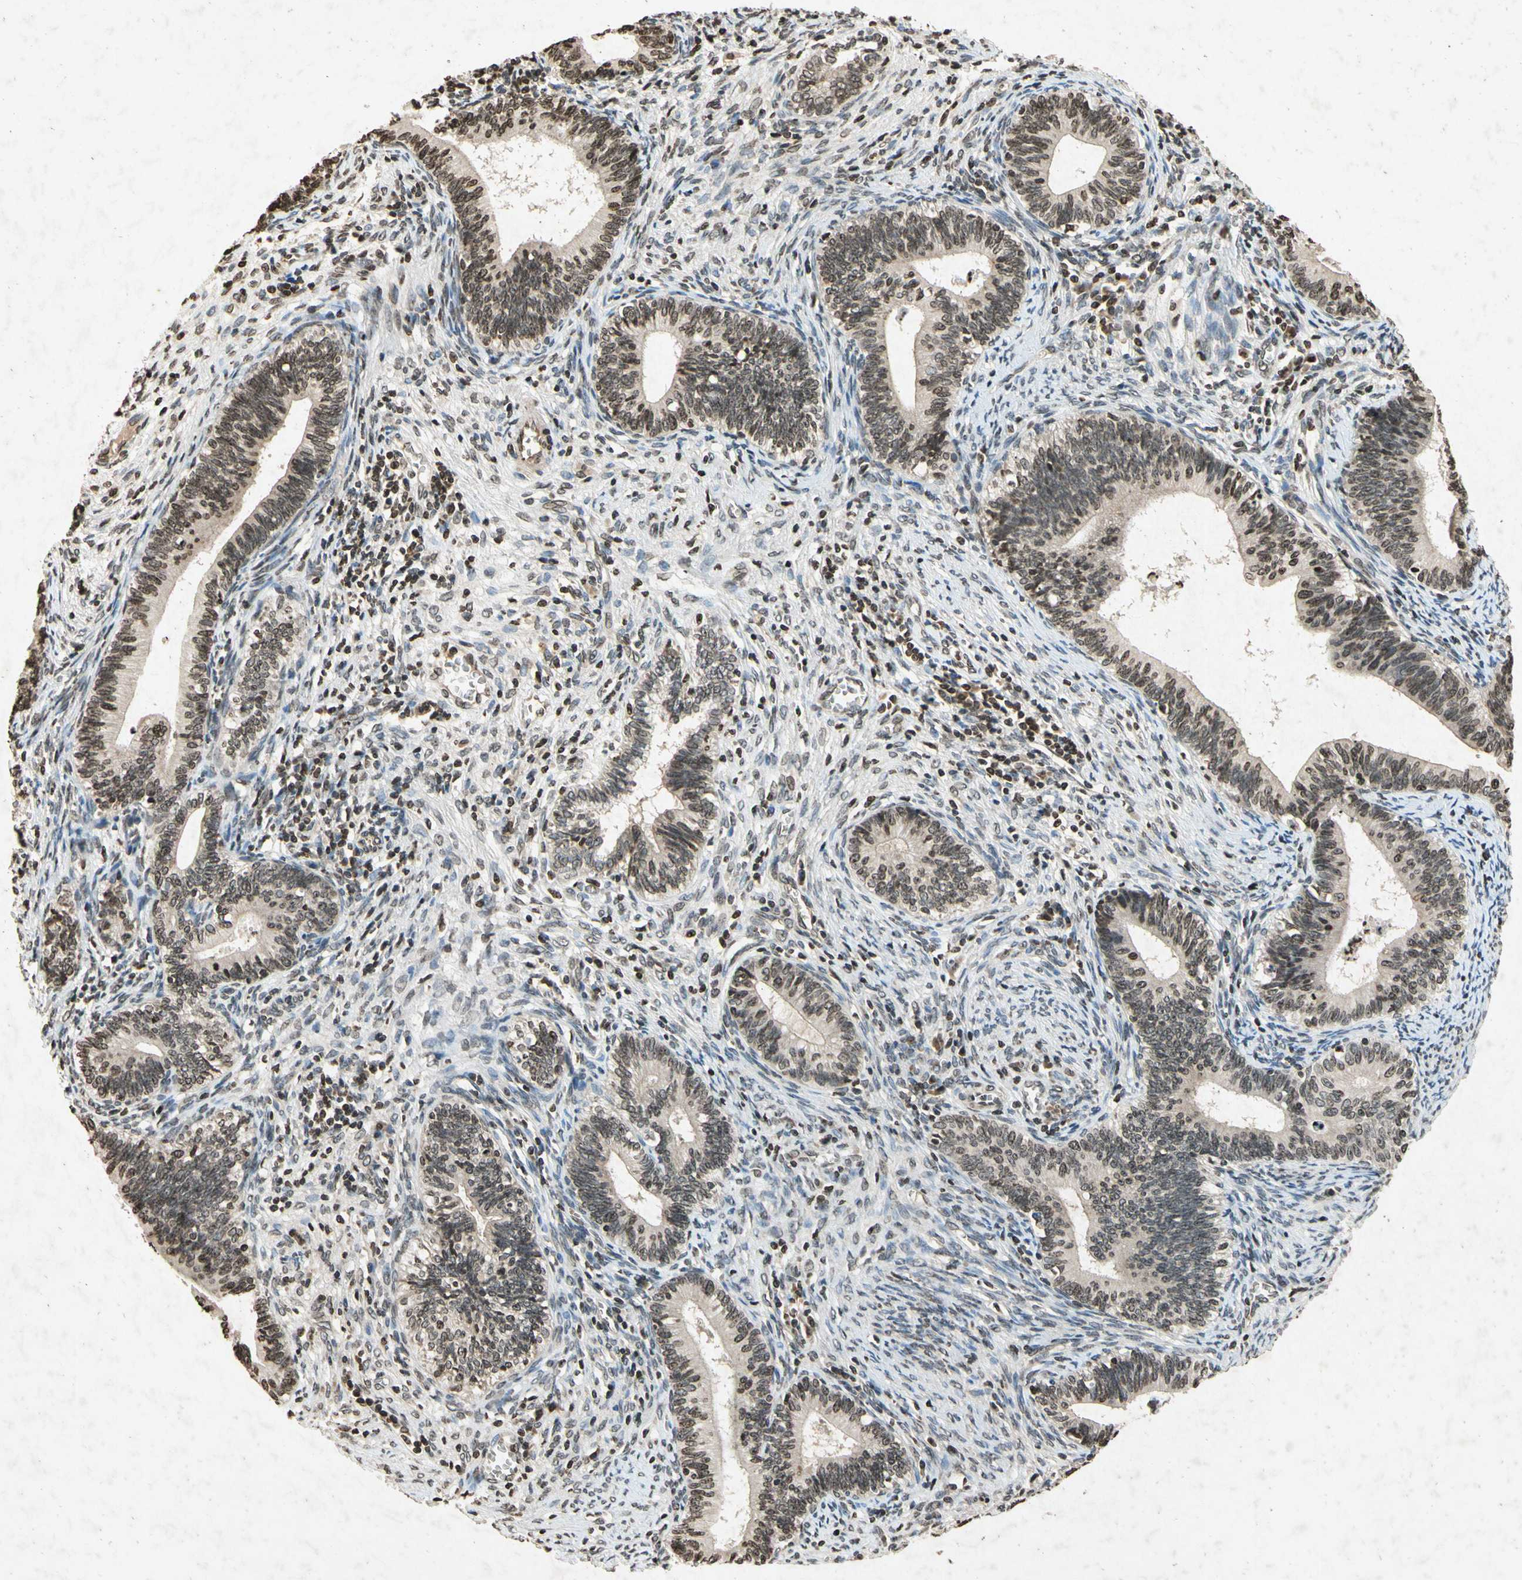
{"staining": {"intensity": "moderate", "quantity": "25%-75%", "location": "nuclear"}, "tissue": "cervical cancer", "cell_type": "Tumor cells", "image_type": "cancer", "snomed": [{"axis": "morphology", "description": "Adenocarcinoma, NOS"}, {"axis": "topography", "description": "Cervix"}], "caption": "A brown stain labels moderate nuclear positivity of a protein in human cervical cancer (adenocarcinoma) tumor cells.", "gene": "HOXB3", "patient": {"sex": "female", "age": 44}}